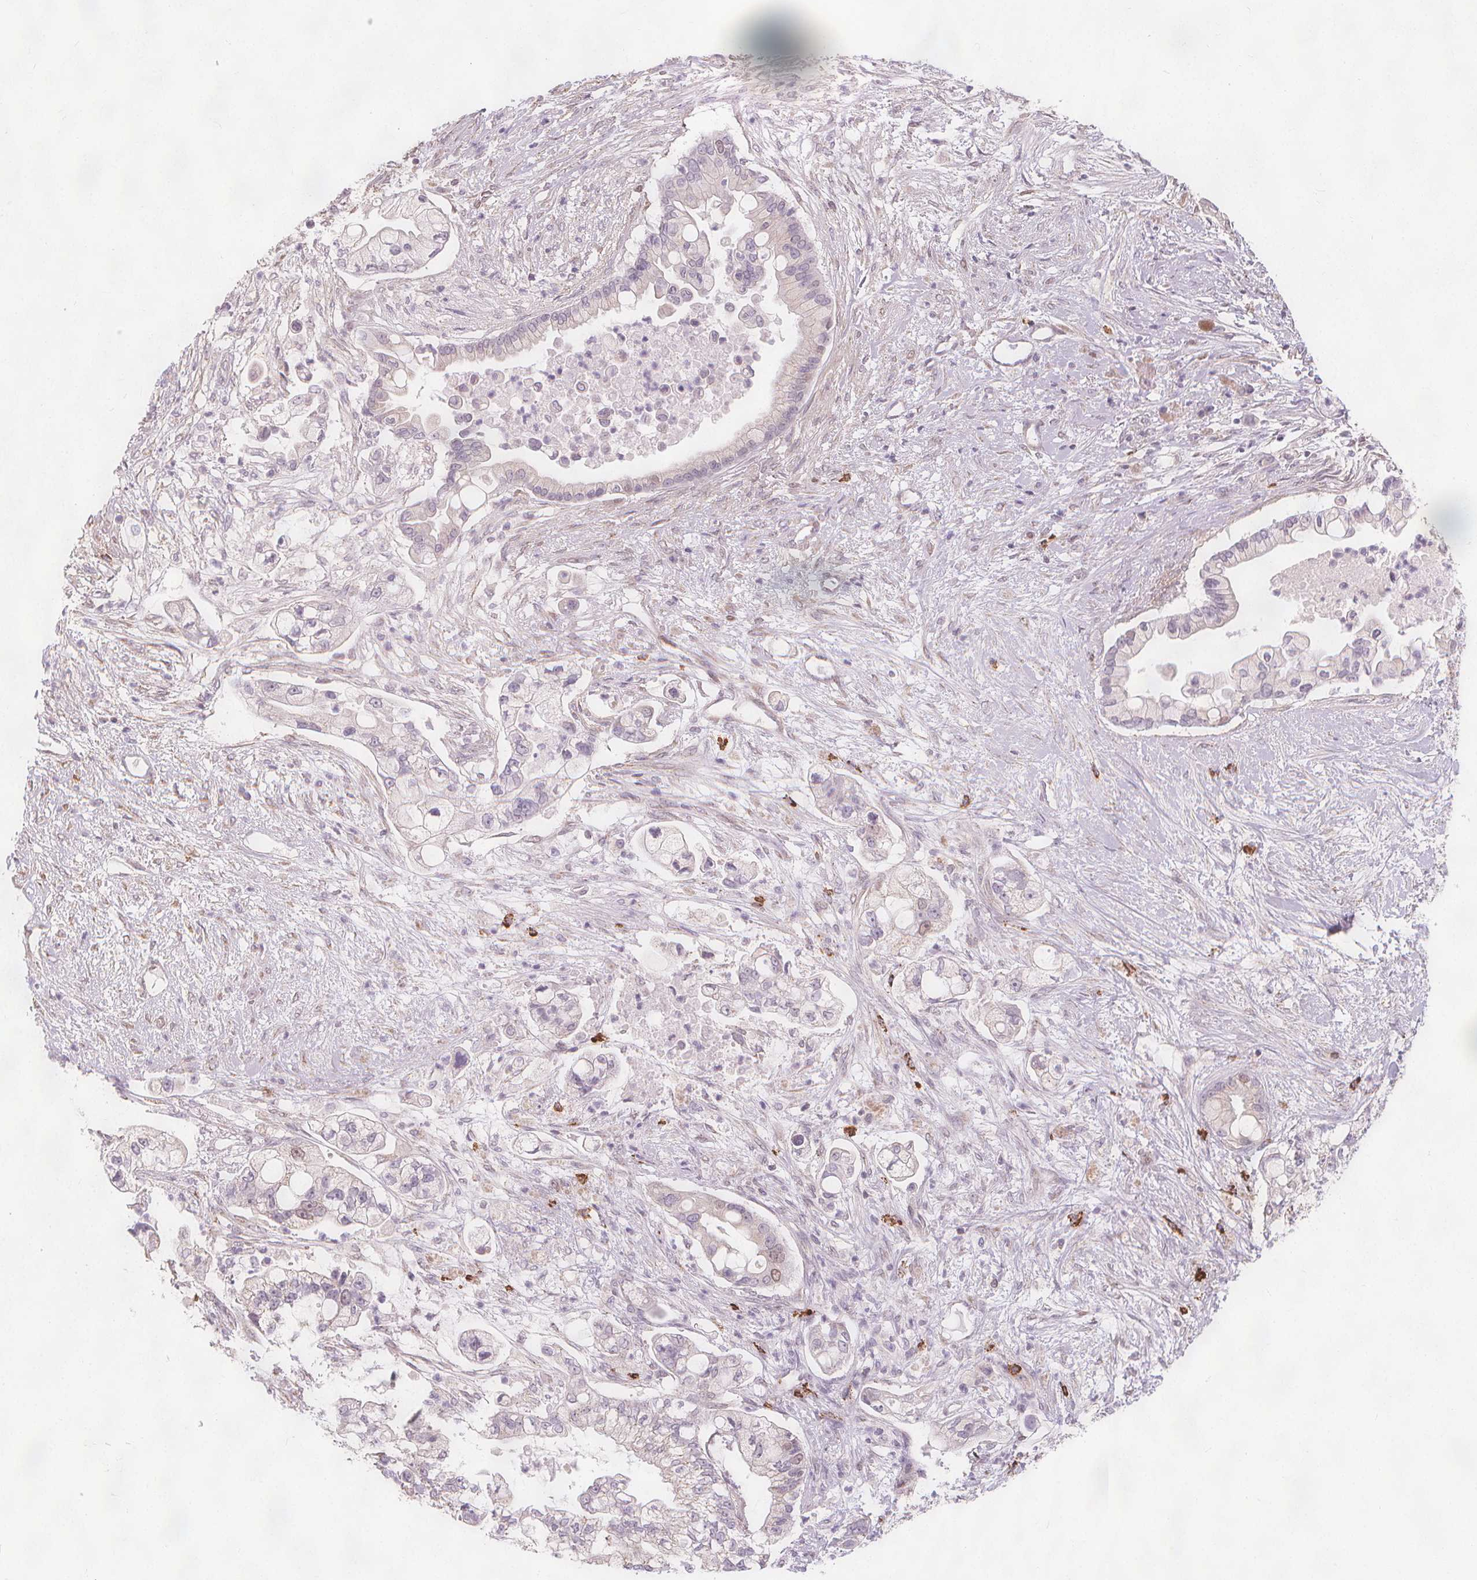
{"staining": {"intensity": "negative", "quantity": "none", "location": "none"}, "tissue": "pancreatic cancer", "cell_type": "Tumor cells", "image_type": "cancer", "snomed": [{"axis": "morphology", "description": "Adenocarcinoma, NOS"}, {"axis": "topography", "description": "Pancreas"}], "caption": "The image exhibits no significant staining in tumor cells of pancreatic cancer.", "gene": "TIPIN", "patient": {"sex": "female", "age": 69}}